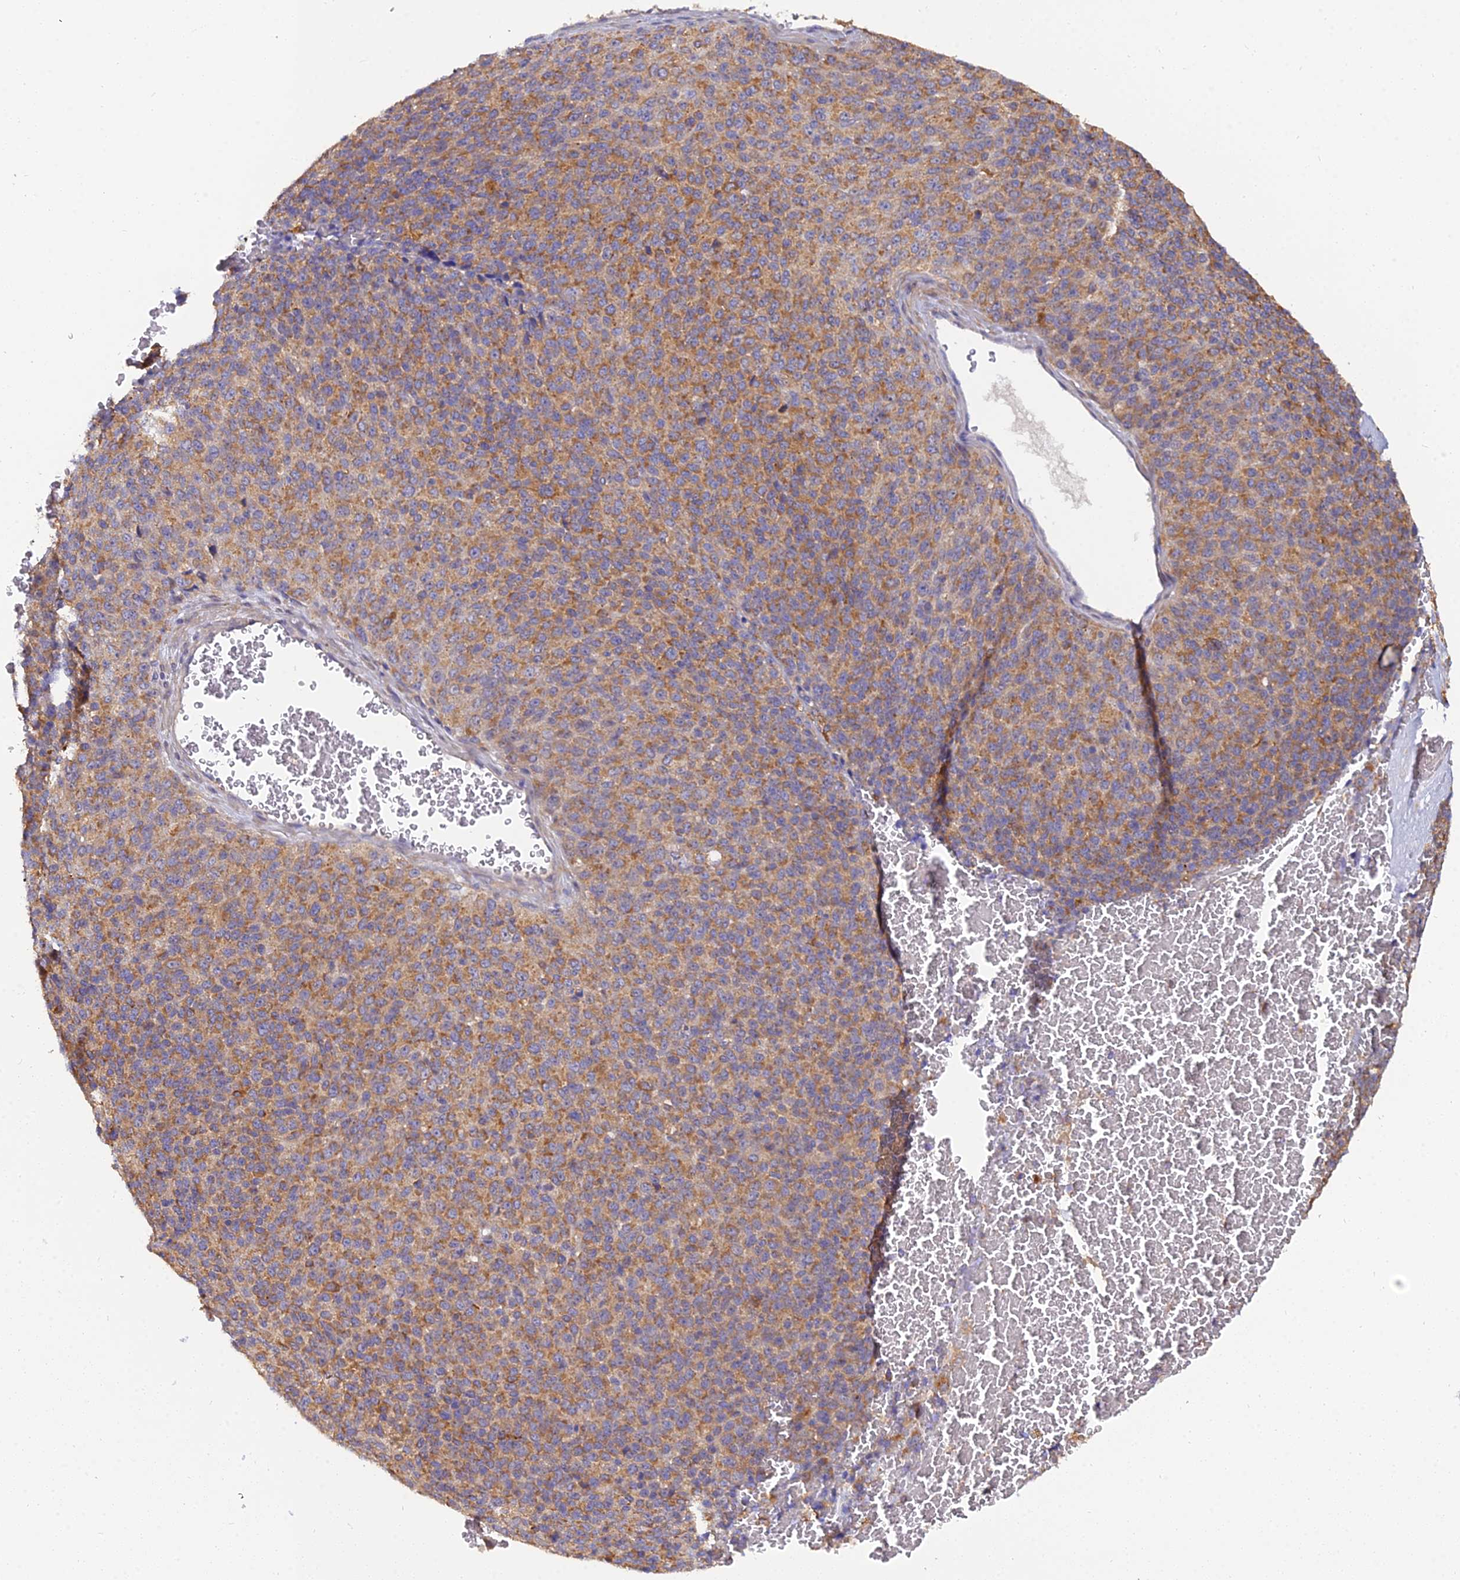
{"staining": {"intensity": "moderate", "quantity": ">75%", "location": "cytoplasmic/membranous"}, "tissue": "melanoma", "cell_type": "Tumor cells", "image_type": "cancer", "snomed": [{"axis": "morphology", "description": "Malignant melanoma, Metastatic site"}, {"axis": "topography", "description": "Brain"}], "caption": "A high-resolution image shows immunohistochemistry (IHC) staining of melanoma, which shows moderate cytoplasmic/membranous expression in about >75% of tumor cells. Nuclei are stained in blue.", "gene": "ARL8B", "patient": {"sex": "female", "age": 56}}